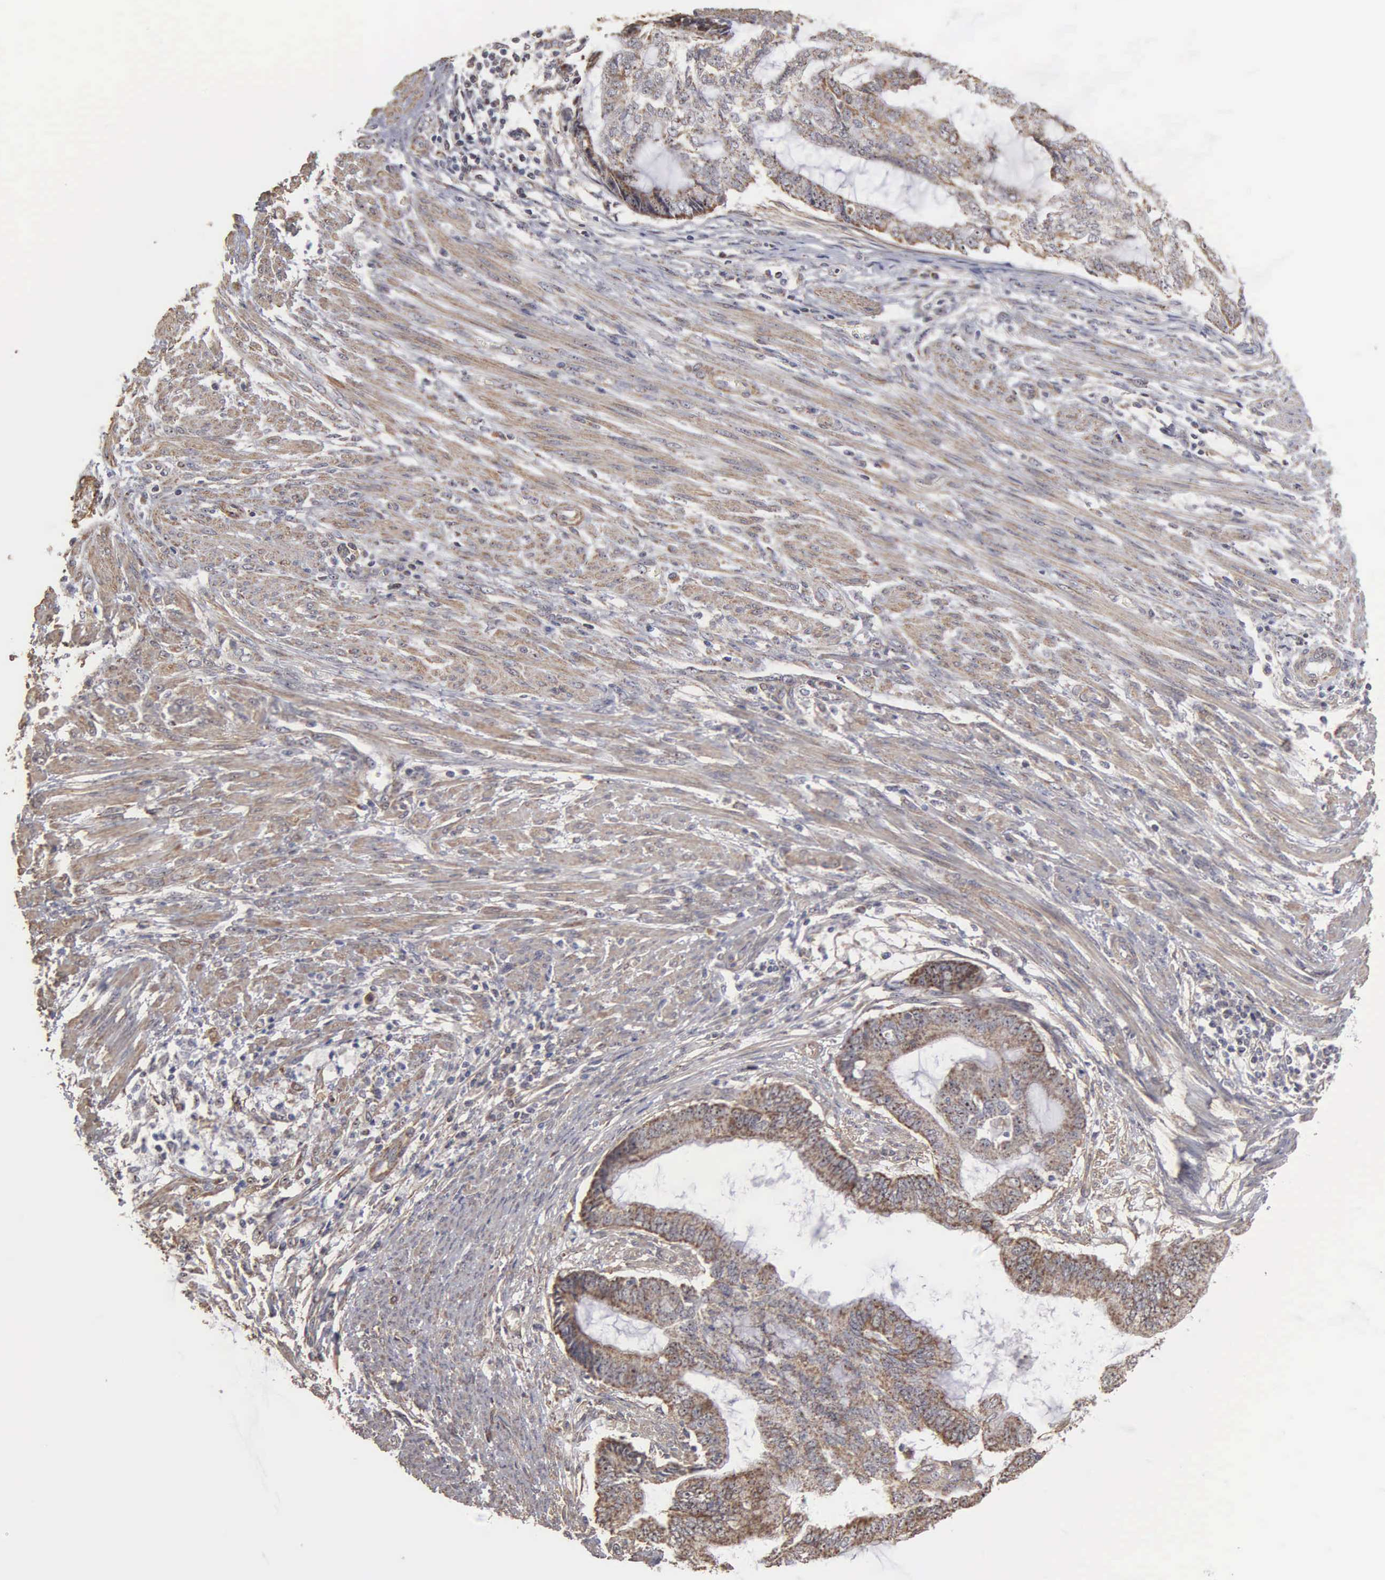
{"staining": {"intensity": "weak", "quantity": "25%-75%", "location": "cytoplasmic/membranous"}, "tissue": "endometrial cancer", "cell_type": "Tumor cells", "image_type": "cancer", "snomed": [{"axis": "morphology", "description": "Adenocarcinoma, NOS"}, {"axis": "topography", "description": "Endometrium"}], "caption": "A low amount of weak cytoplasmic/membranous staining is appreciated in approximately 25%-75% of tumor cells in endometrial cancer tissue.", "gene": "NGDN", "patient": {"sex": "female", "age": 63}}